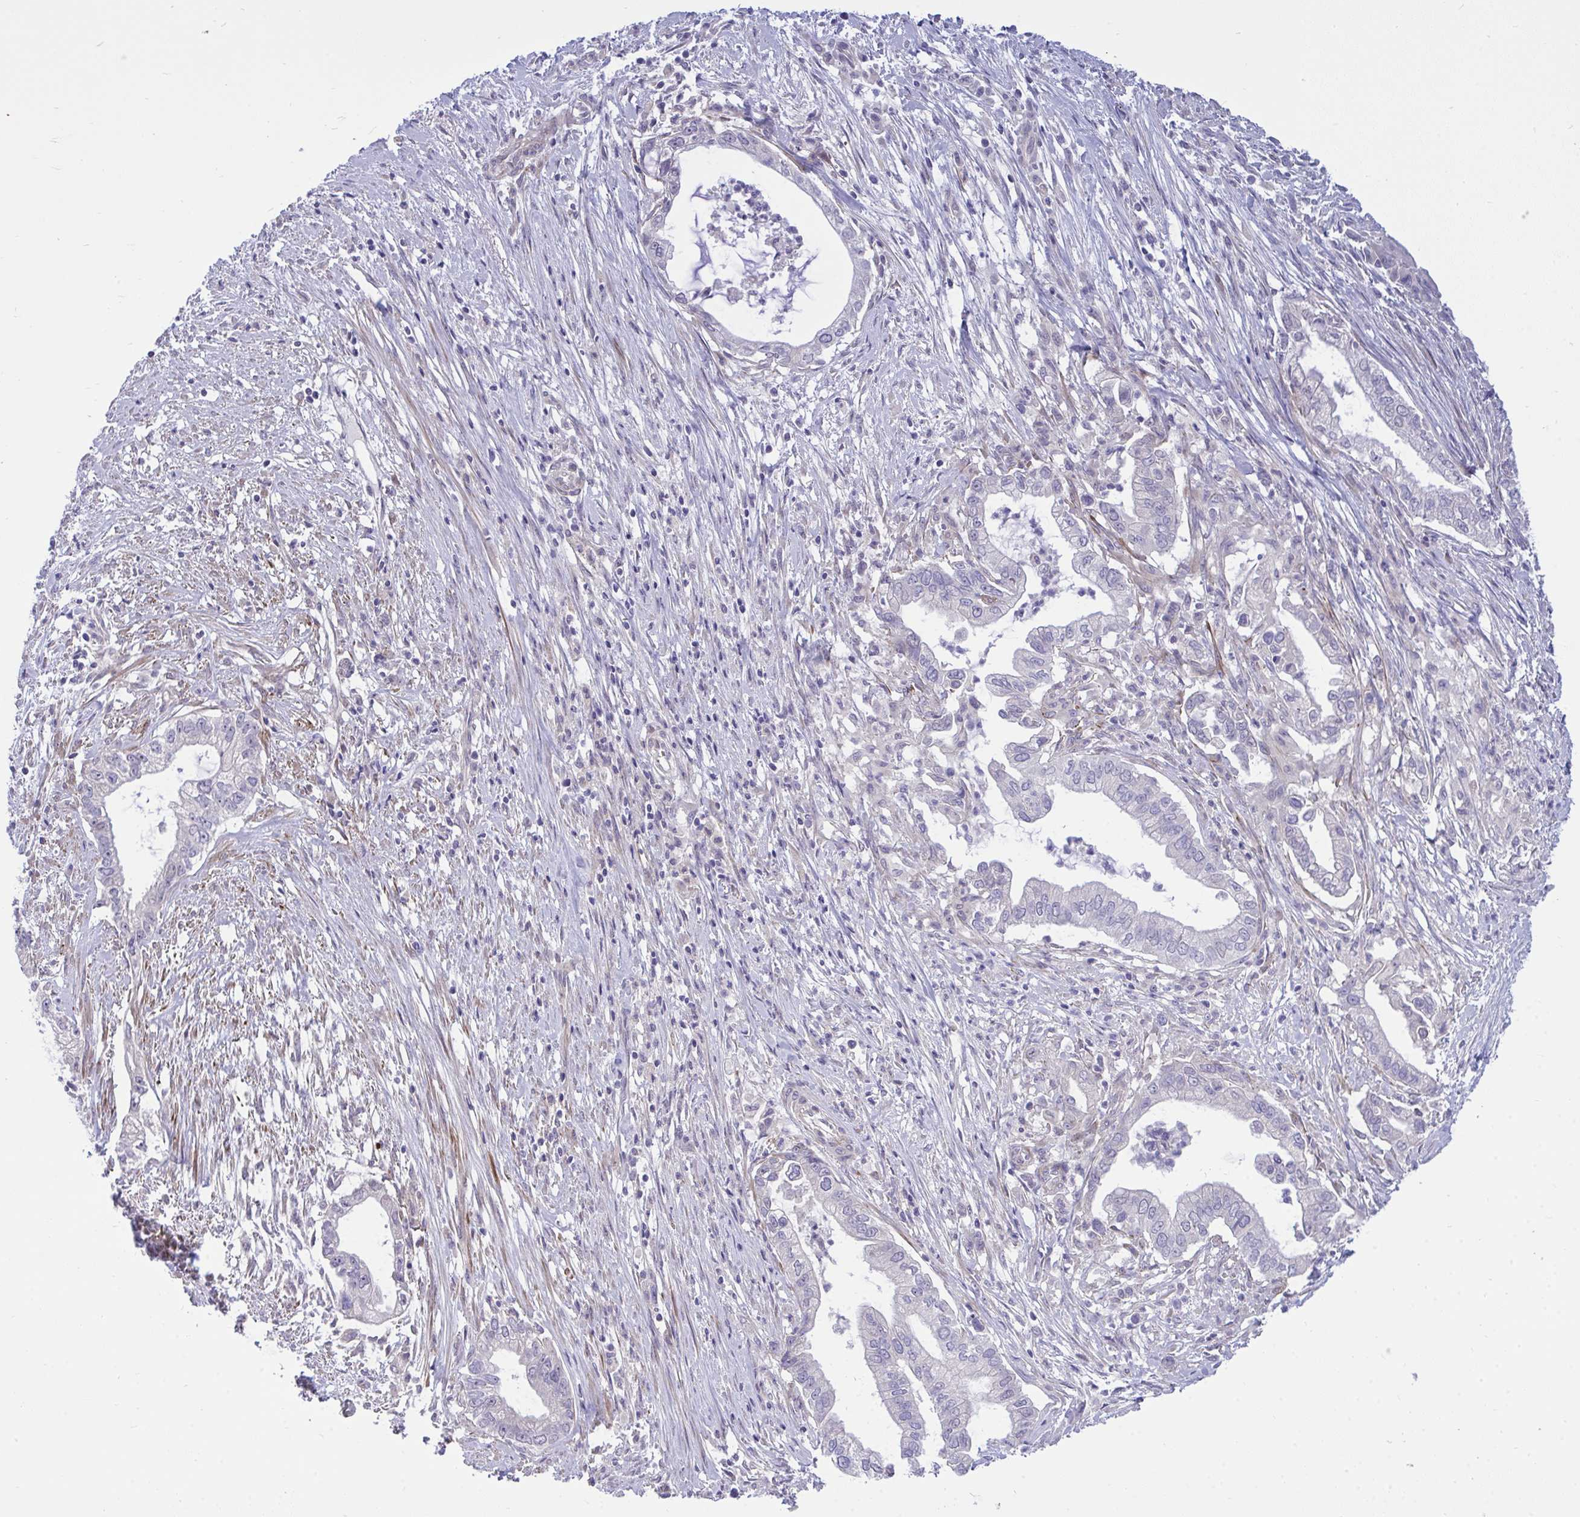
{"staining": {"intensity": "negative", "quantity": "none", "location": "none"}, "tissue": "pancreatic cancer", "cell_type": "Tumor cells", "image_type": "cancer", "snomed": [{"axis": "morphology", "description": "Adenocarcinoma, NOS"}, {"axis": "topography", "description": "Pancreas"}], "caption": "There is no significant positivity in tumor cells of pancreatic cancer (adenocarcinoma). Brightfield microscopy of IHC stained with DAB (3,3'-diaminobenzidine) (brown) and hematoxylin (blue), captured at high magnification.", "gene": "HMBOX1", "patient": {"sex": "male", "age": 70}}